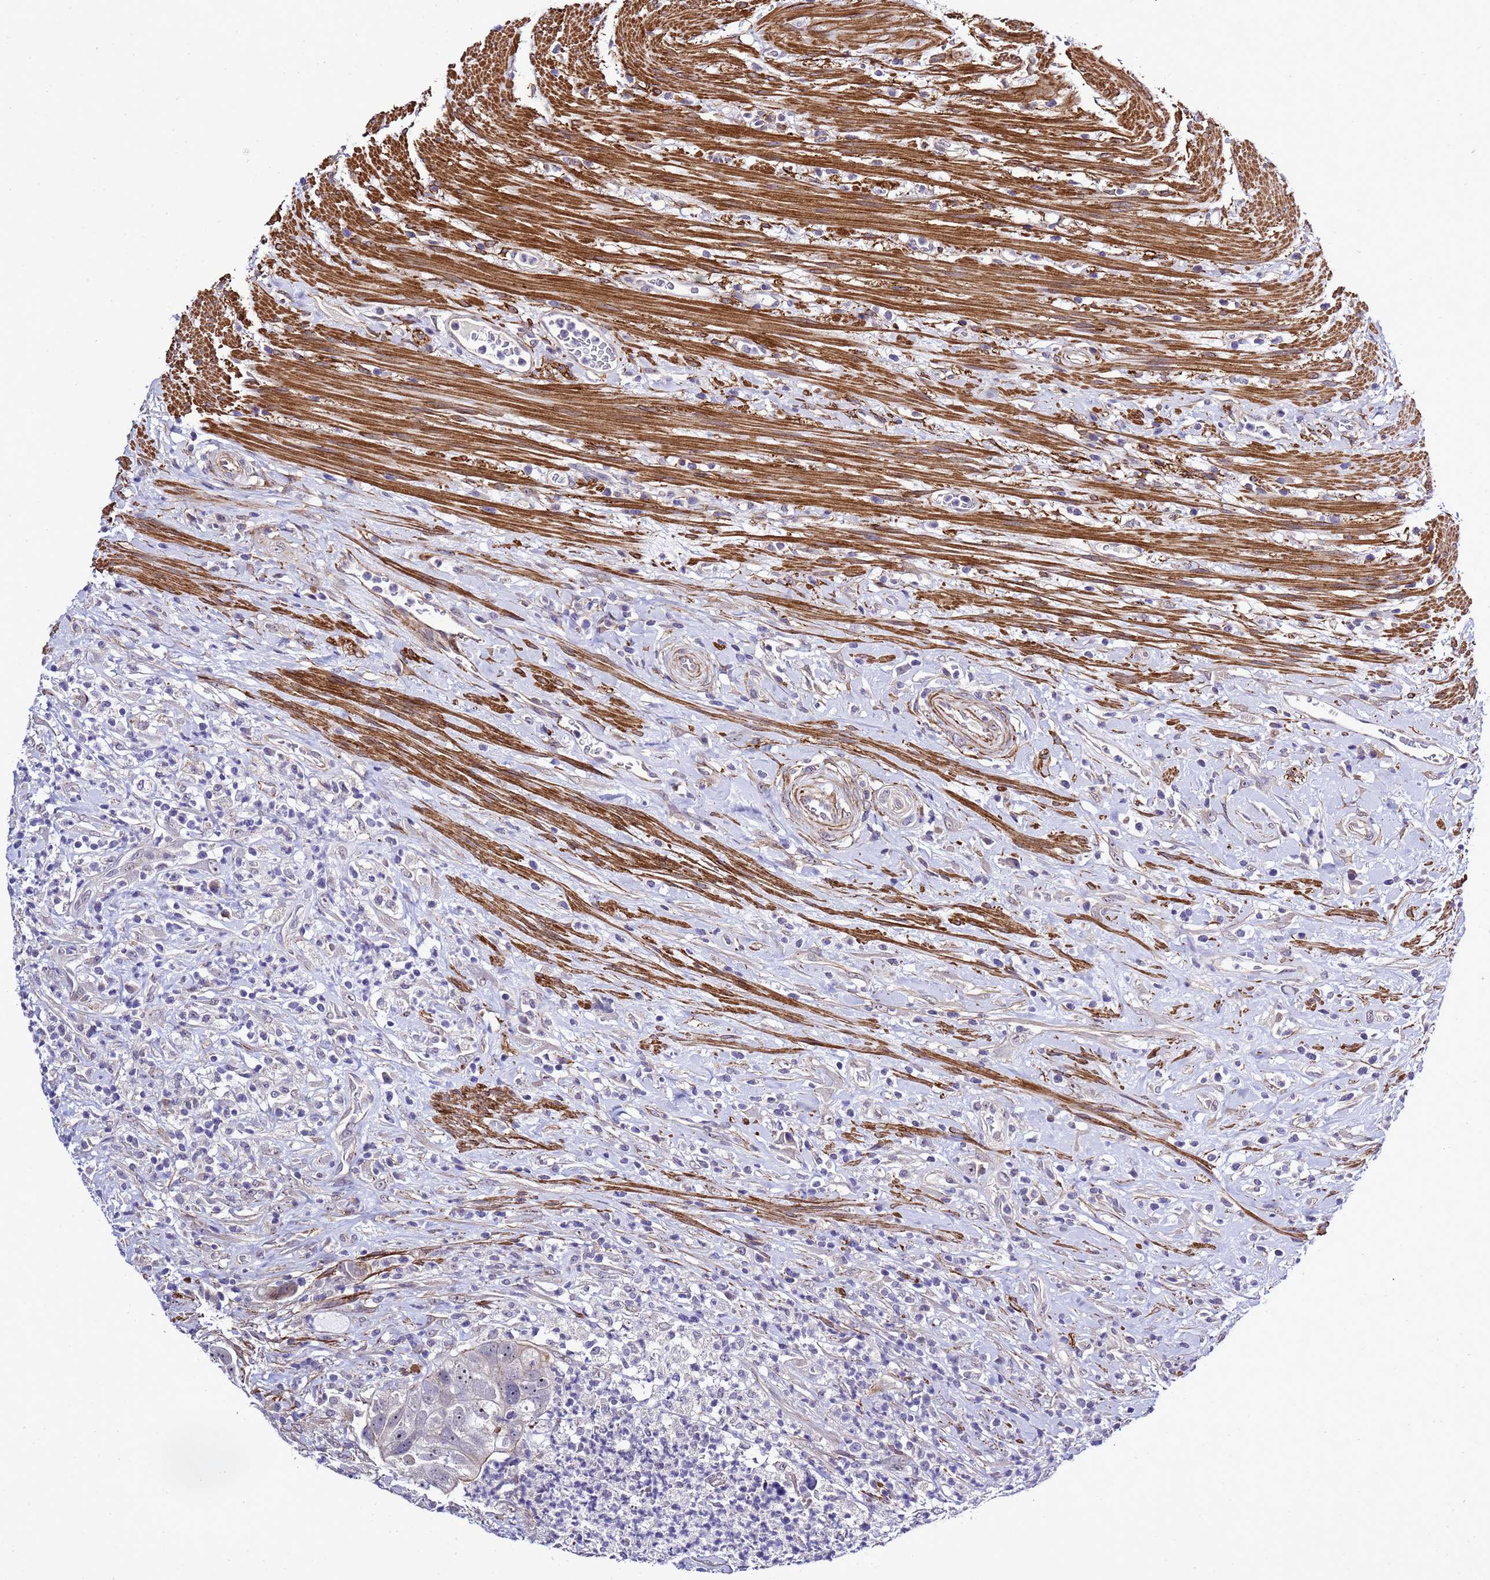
{"staining": {"intensity": "negative", "quantity": "none", "location": "none"}, "tissue": "colorectal cancer", "cell_type": "Tumor cells", "image_type": "cancer", "snomed": [{"axis": "morphology", "description": "Adenocarcinoma, NOS"}, {"axis": "topography", "description": "Rectum"}], "caption": "There is no significant positivity in tumor cells of adenocarcinoma (colorectal).", "gene": "GZF1", "patient": {"sex": "male", "age": 59}}